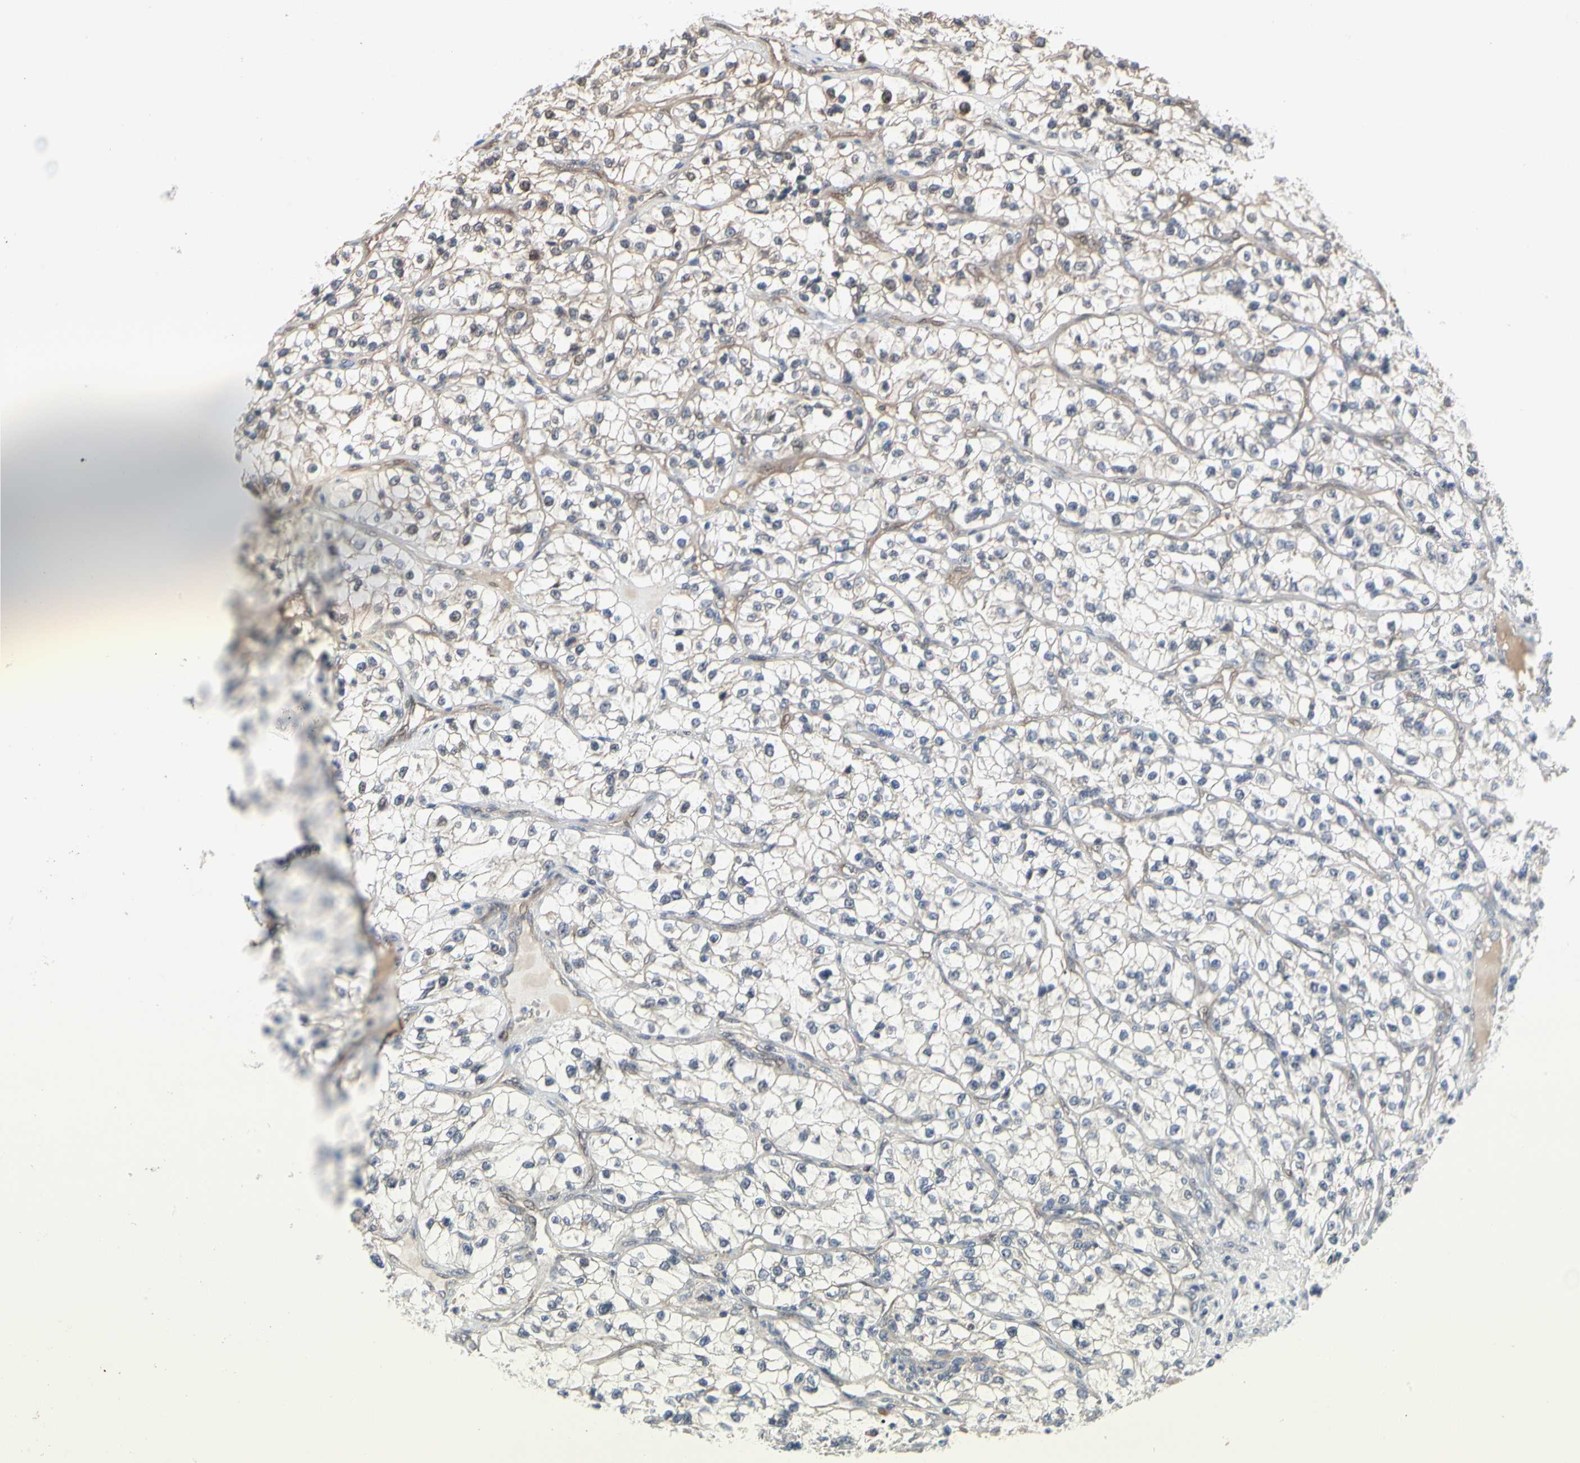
{"staining": {"intensity": "negative", "quantity": "none", "location": "none"}, "tissue": "renal cancer", "cell_type": "Tumor cells", "image_type": "cancer", "snomed": [{"axis": "morphology", "description": "Adenocarcinoma, NOS"}, {"axis": "topography", "description": "Kidney"}], "caption": "Image shows no significant protein staining in tumor cells of adenocarcinoma (renal). (DAB (3,3'-diaminobenzidine) immunohistochemistry visualized using brightfield microscopy, high magnification).", "gene": "CDK5", "patient": {"sex": "female", "age": 57}}